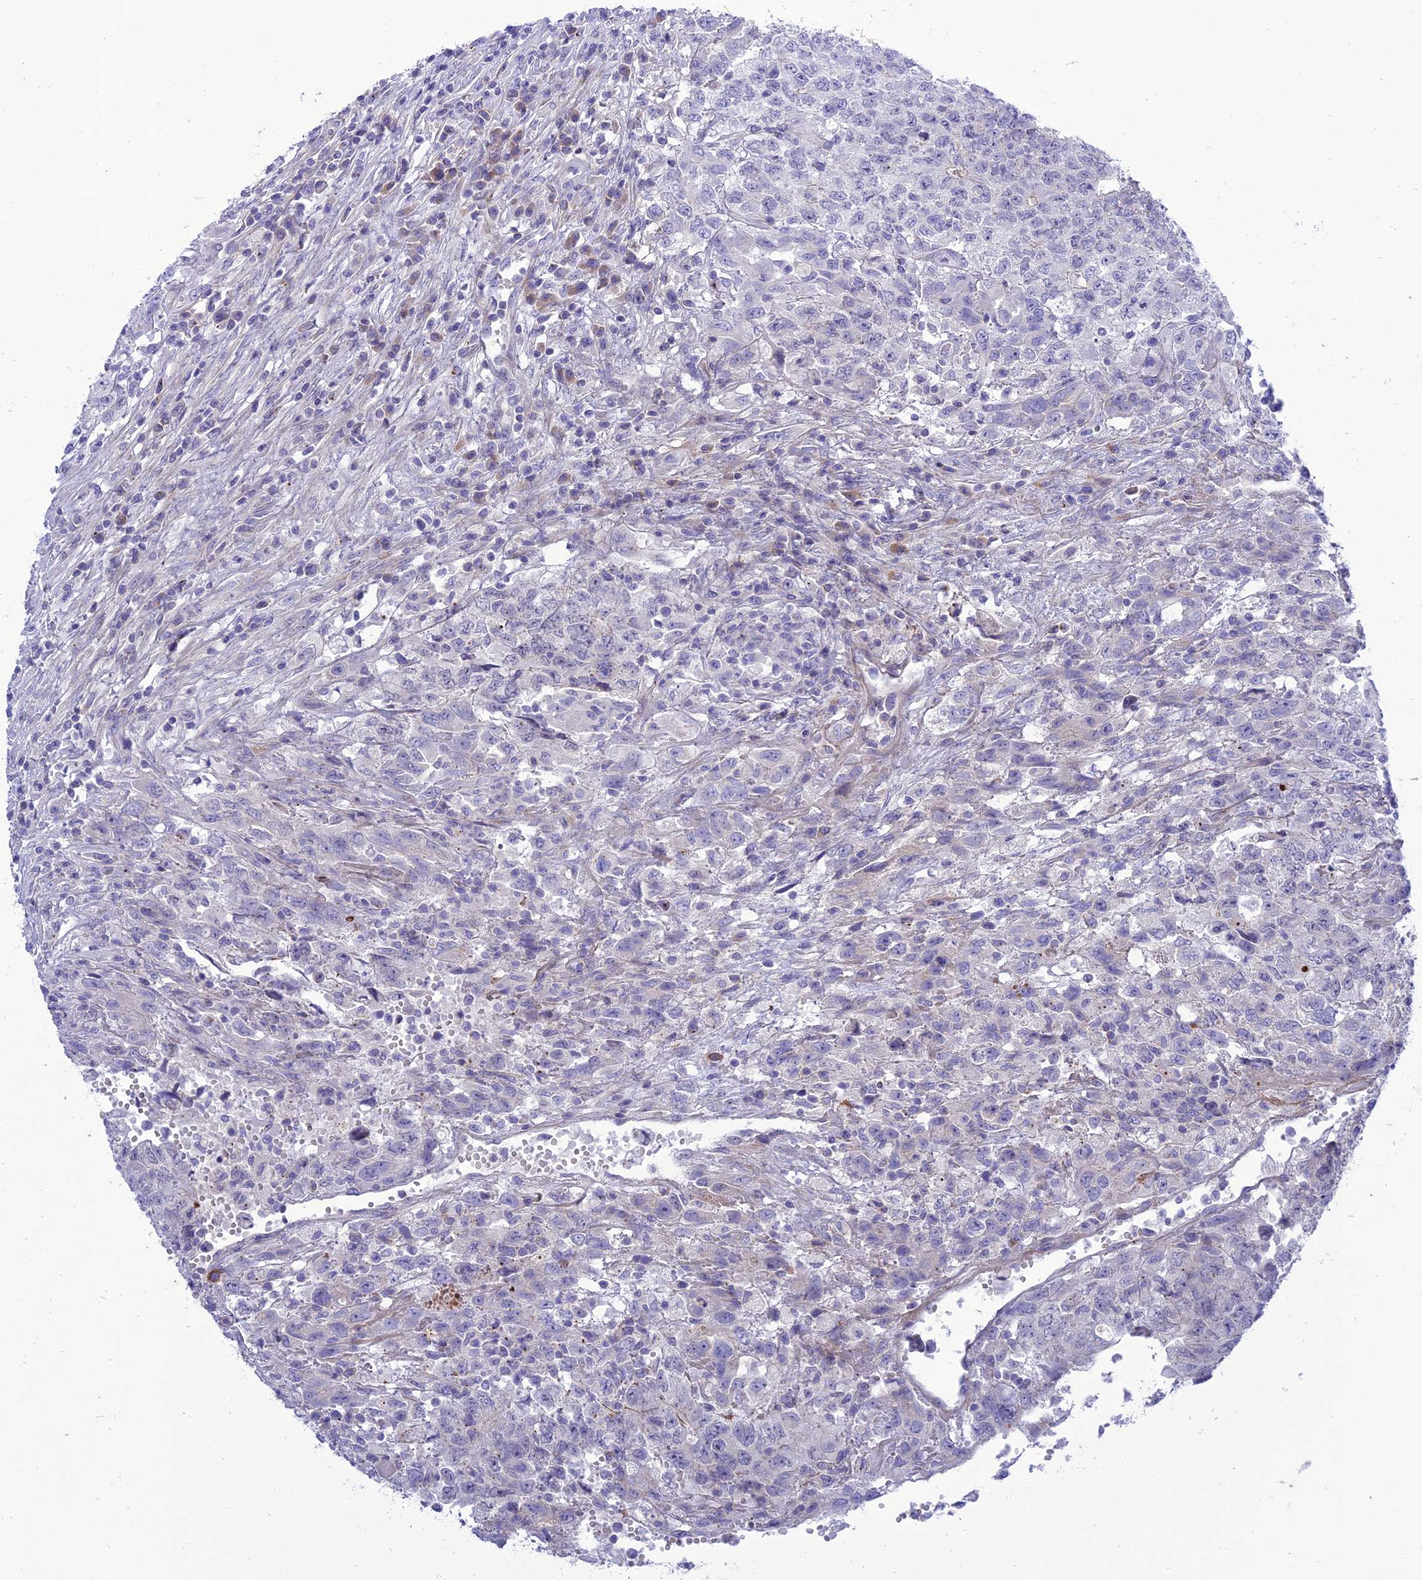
{"staining": {"intensity": "negative", "quantity": "none", "location": "none"}, "tissue": "testis cancer", "cell_type": "Tumor cells", "image_type": "cancer", "snomed": [{"axis": "morphology", "description": "Carcinoma, Embryonal, NOS"}, {"axis": "topography", "description": "Testis"}], "caption": "High magnification brightfield microscopy of testis cancer (embryonal carcinoma) stained with DAB (3,3'-diaminobenzidine) (brown) and counterstained with hematoxylin (blue): tumor cells show no significant positivity.", "gene": "MBD3L1", "patient": {"sex": "male", "age": 34}}